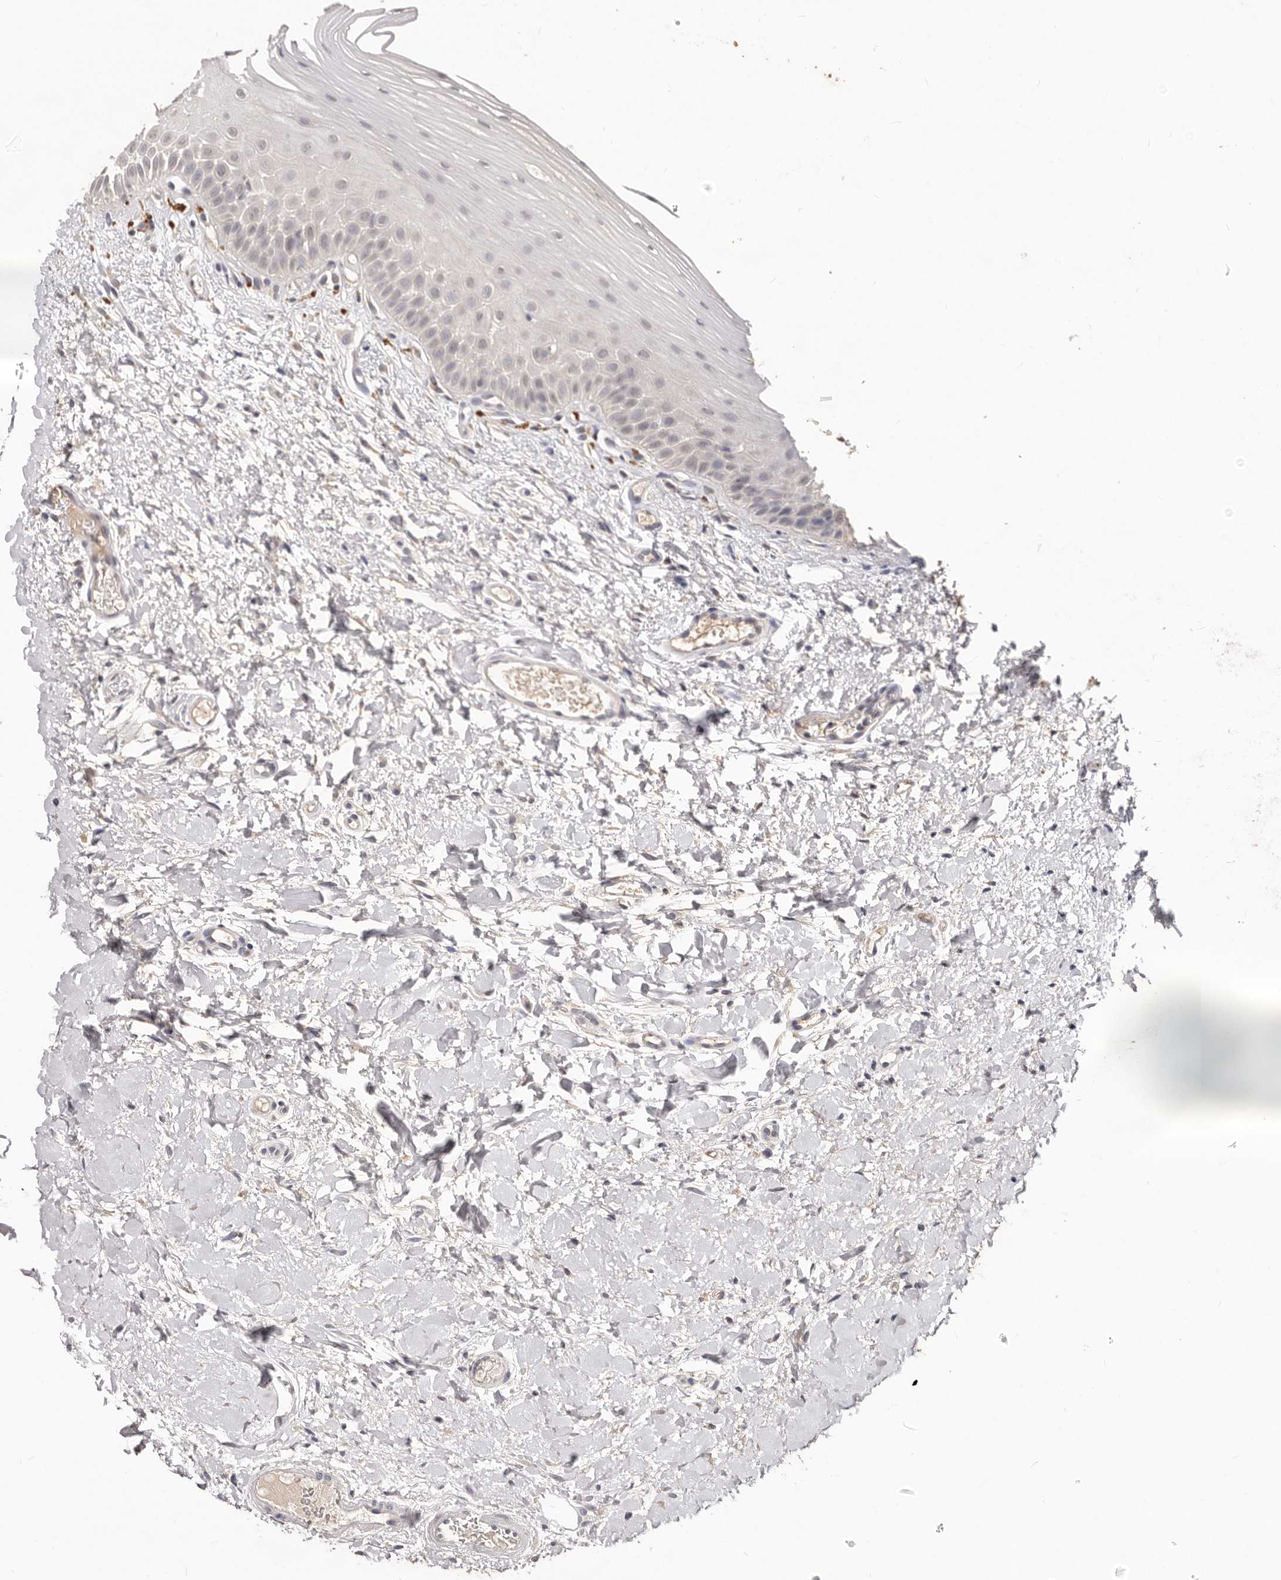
{"staining": {"intensity": "negative", "quantity": "none", "location": "none"}, "tissue": "oral mucosa", "cell_type": "Squamous epithelial cells", "image_type": "normal", "snomed": [{"axis": "morphology", "description": "Normal tissue, NOS"}, {"axis": "topography", "description": "Oral tissue"}], "caption": "An immunohistochemistry histopathology image of normal oral mucosa is shown. There is no staining in squamous epithelial cells of oral mucosa. (DAB immunohistochemistry with hematoxylin counter stain).", "gene": "TSPAN13", "patient": {"sex": "female", "age": 56}}